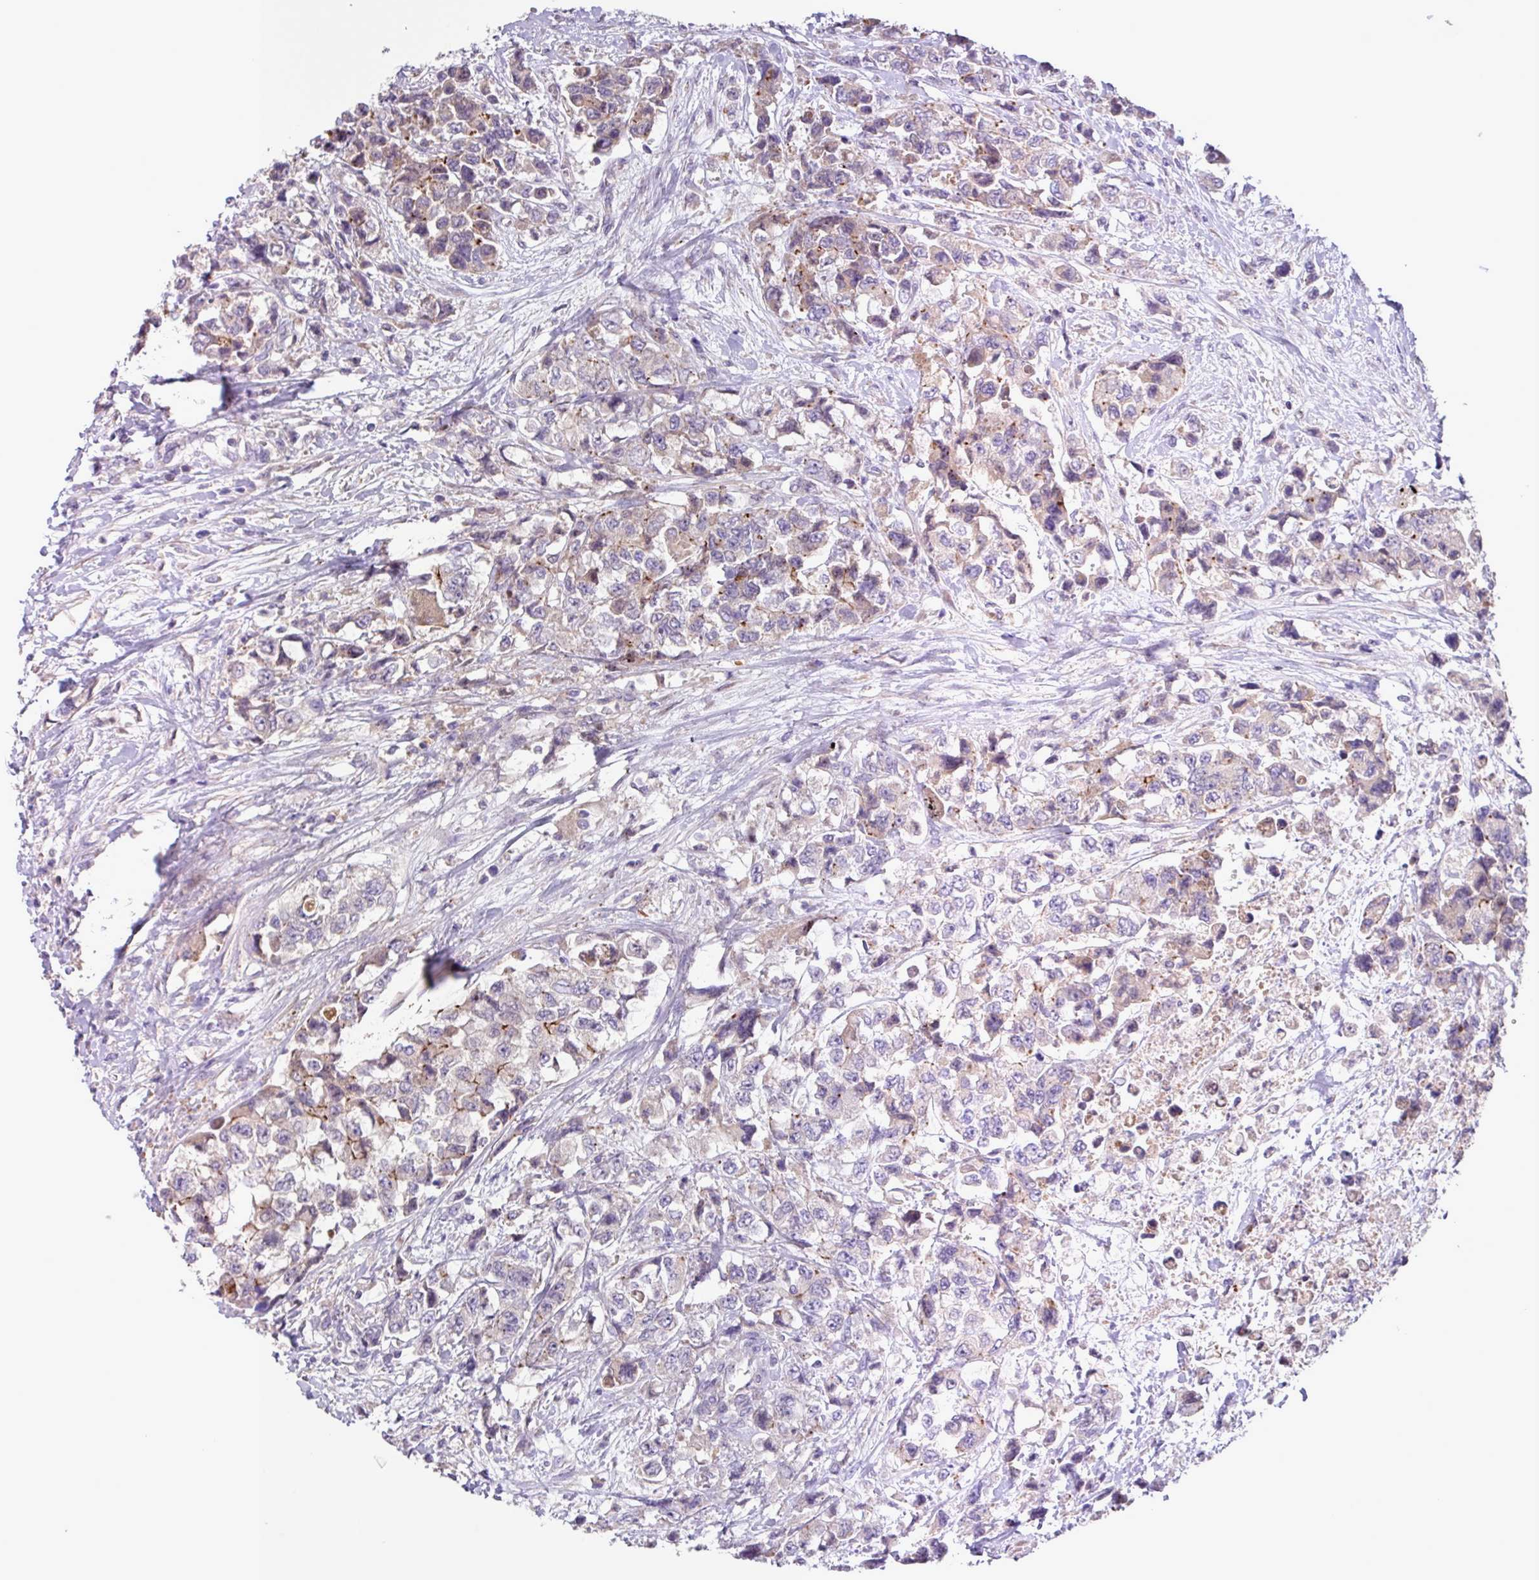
{"staining": {"intensity": "moderate", "quantity": "<25%", "location": "cytoplasmic/membranous"}, "tissue": "urothelial cancer", "cell_type": "Tumor cells", "image_type": "cancer", "snomed": [{"axis": "morphology", "description": "Urothelial carcinoma, High grade"}, {"axis": "topography", "description": "Urinary bladder"}], "caption": "A histopathology image of high-grade urothelial carcinoma stained for a protein displays moderate cytoplasmic/membranous brown staining in tumor cells. The protein is shown in brown color, while the nuclei are stained blue.", "gene": "IQCJ", "patient": {"sex": "female", "age": 78}}